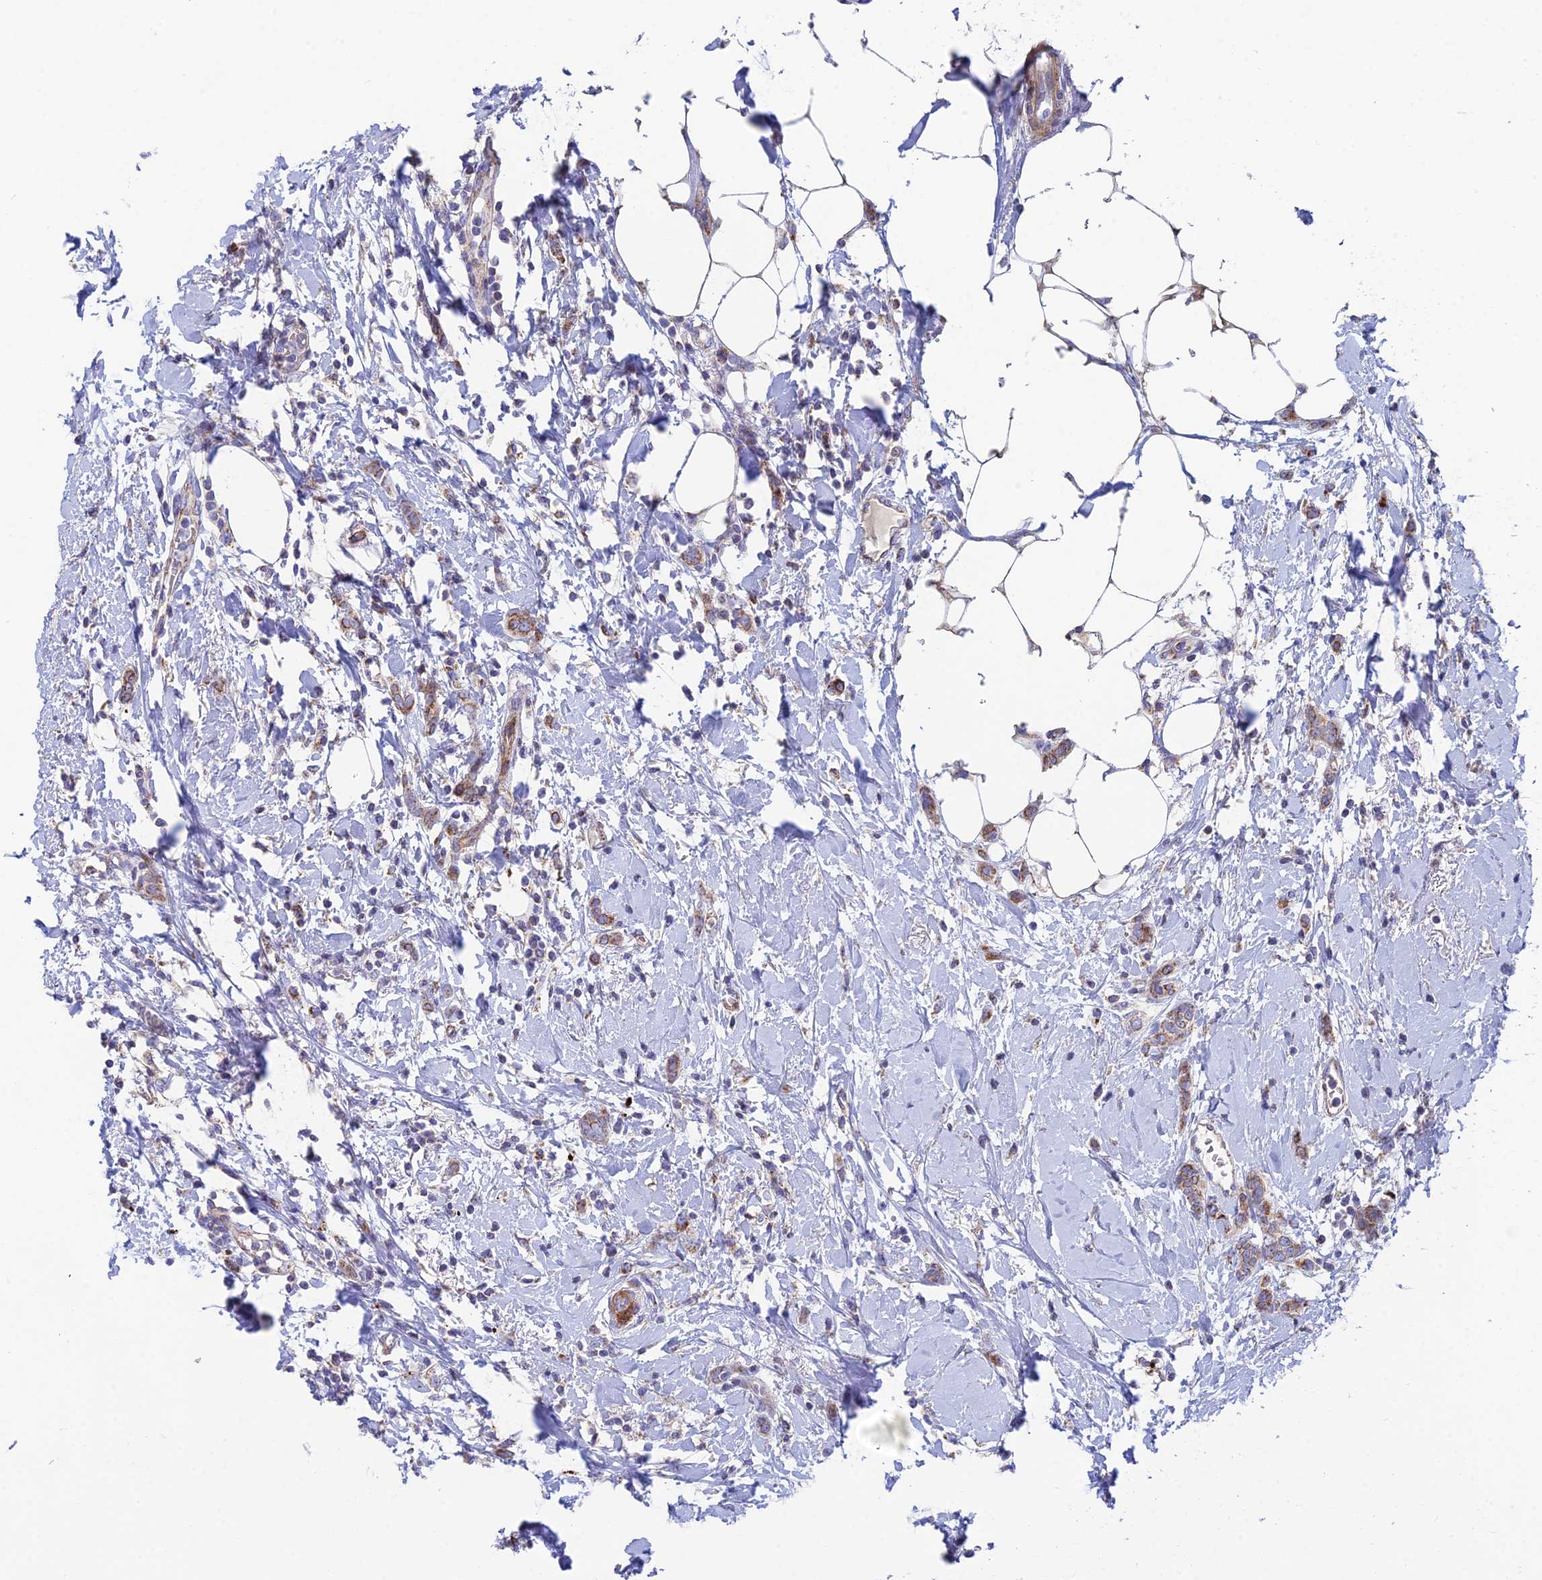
{"staining": {"intensity": "moderate", "quantity": ">75%", "location": "cytoplasmic/membranous"}, "tissue": "breast cancer", "cell_type": "Tumor cells", "image_type": "cancer", "snomed": [{"axis": "morphology", "description": "Duct carcinoma"}, {"axis": "topography", "description": "Breast"}], "caption": "Protein staining of infiltrating ductal carcinoma (breast) tissue reveals moderate cytoplasmic/membranous staining in approximately >75% of tumor cells.", "gene": "CSPG4", "patient": {"sex": "female", "age": 72}}